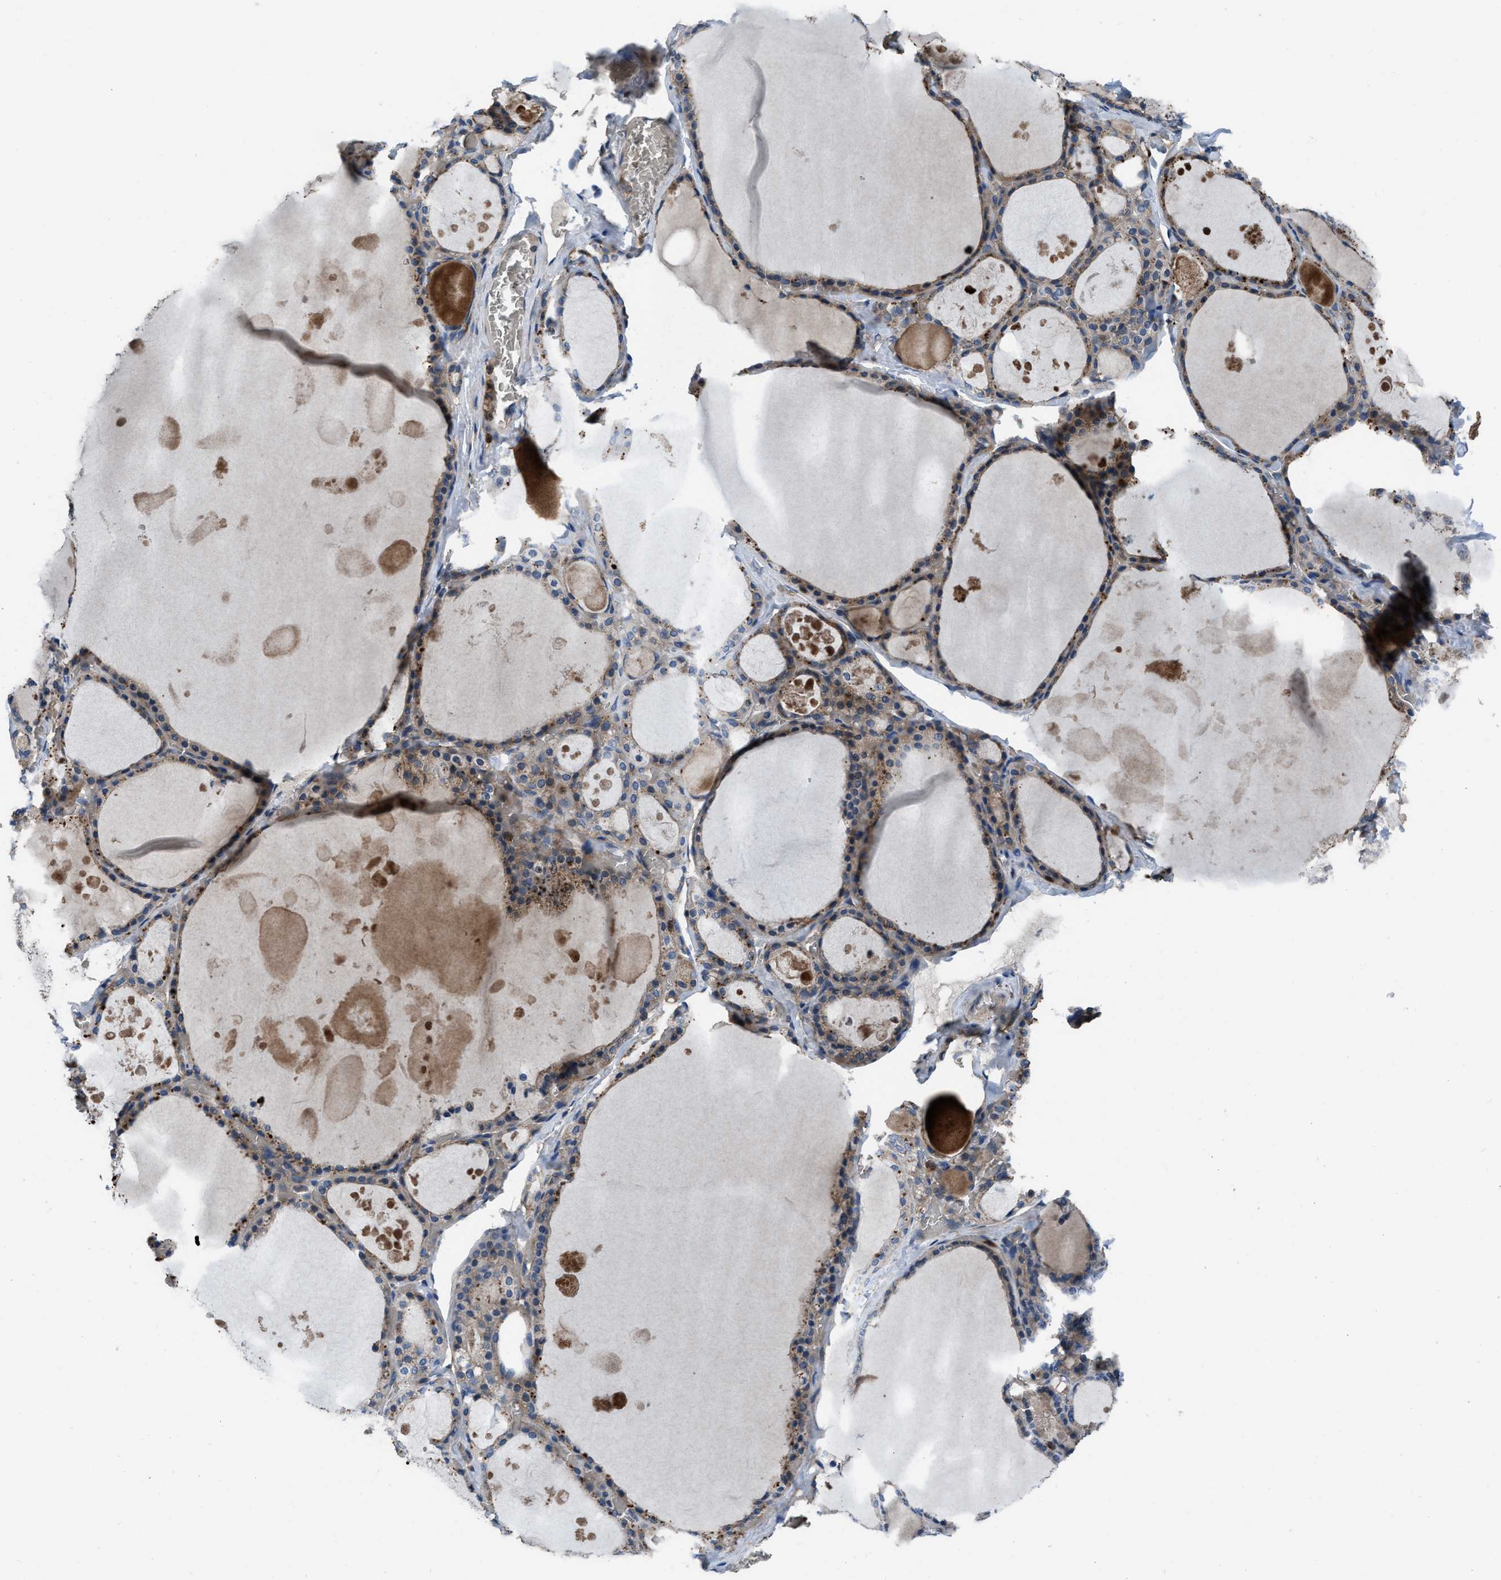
{"staining": {"intensity": "moderate", "quantity": ">75%", "location": "cytoplasmic/membranous"}, "tissue": "thyroid gland", "cell_type": "Glandular cells", "image_type": "normal", "snomed": [{"axis": "morphology", "description": "Normal tissue, NOS"}, {"axis": "topography", "description": "Thyroid gland"}], "caption": "Immunohistochemical staining of benign human thyroid gland exhibits moderate cytoplasmic/membranous protein staining in about >75% of glandular cells.", "gene": "USP25", "patient": {"sex": "male", "age": 56}}